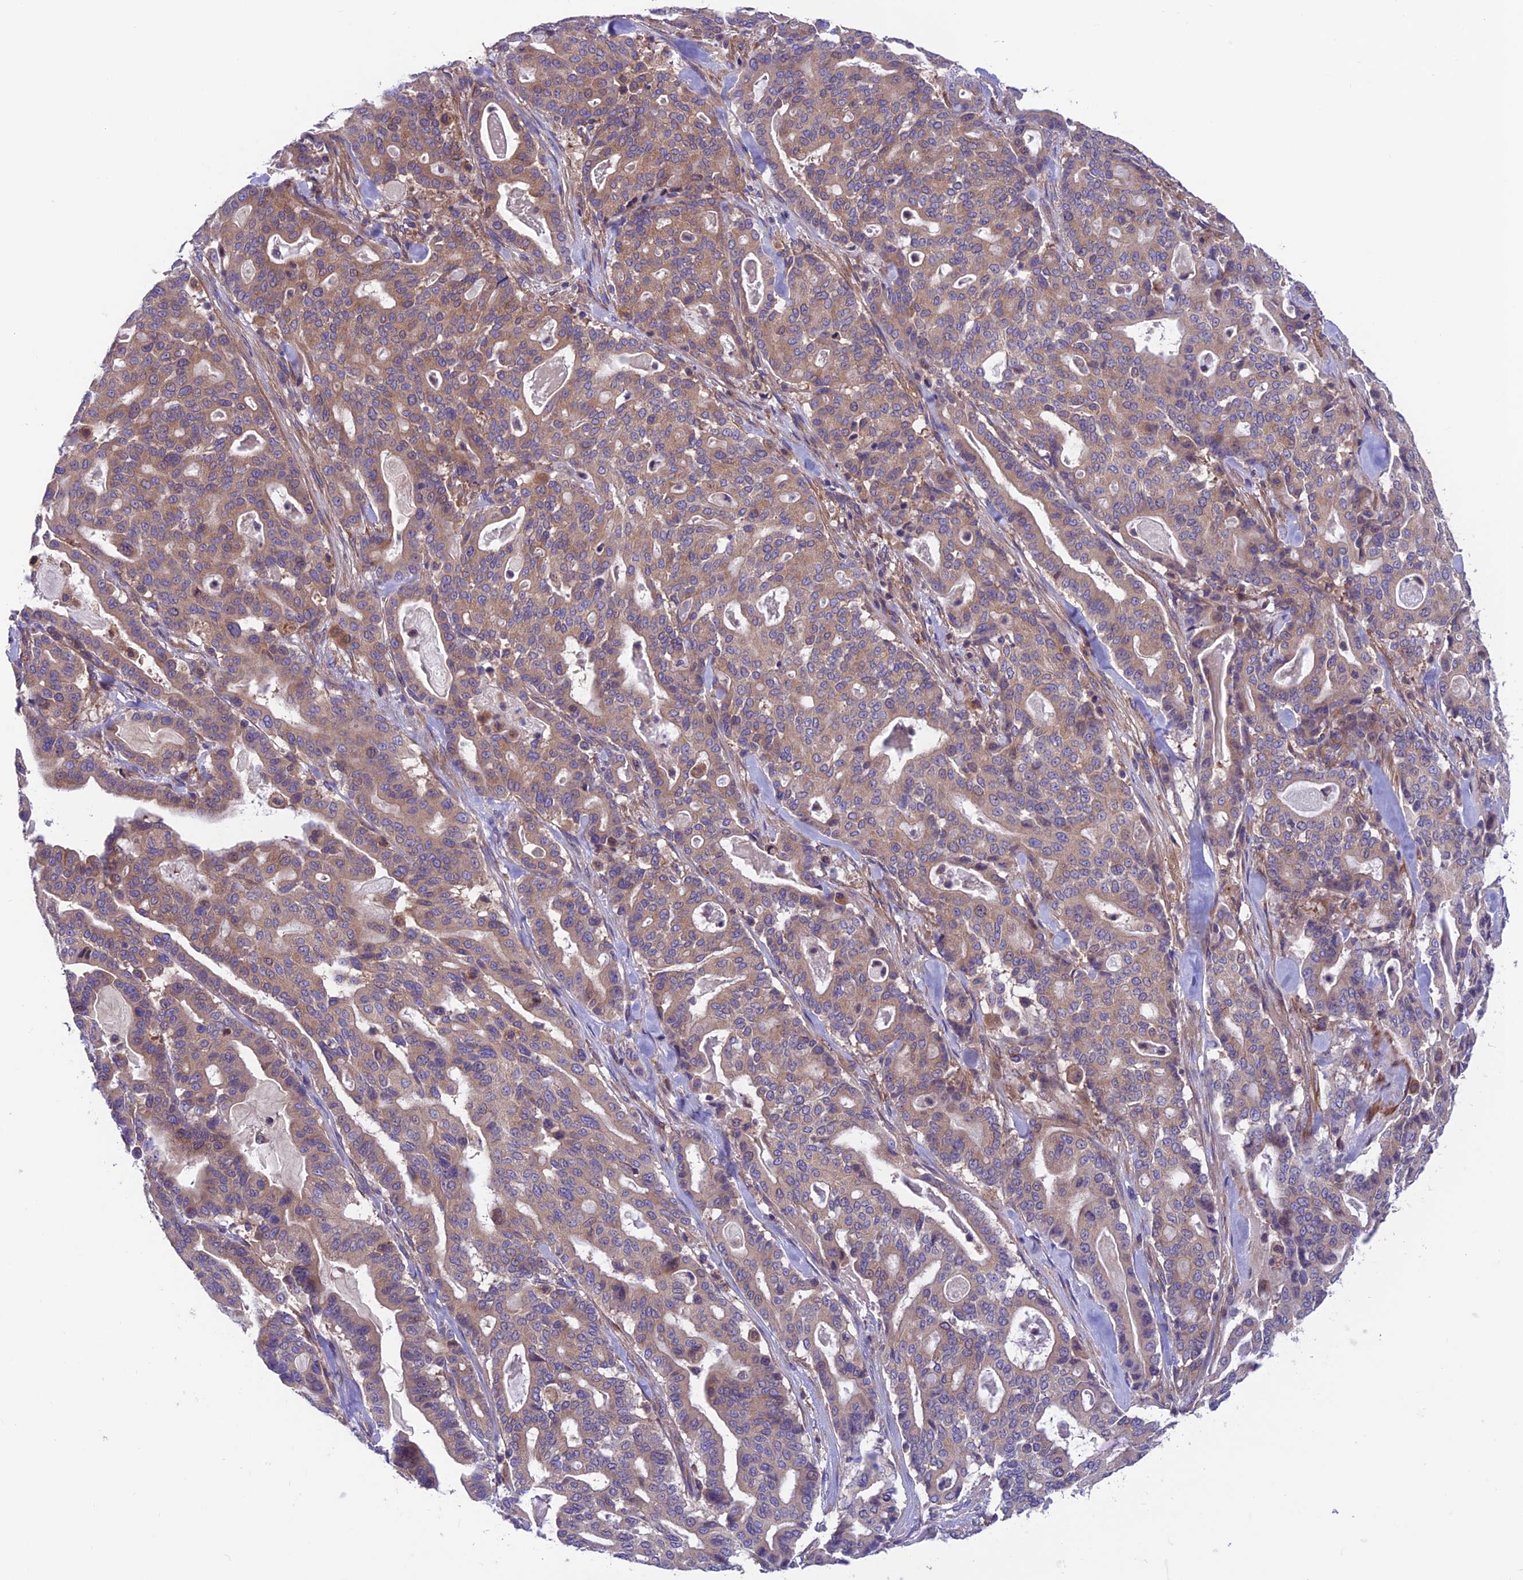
{"staining": {"intensity": "weak", "quantity": "25%-75%", "location": "cytoplasmic/membranous"}, "tissue": "pancreatic cancer", "cell_type": "Tumor cells", "image_type": "cancer", "snomed": [{"axis": "morphology", "description": "Adenocarcinoma, NOS"}, {"axis": "topography", "description": "Pancreas"}], "caption": "Immunohistochemical staining of pancreatic cancer (adenocarcinoma) shows weak cytoplasmic/membranous protein positivity in about 25%-75% of tumor cells.", "gene": "VPS16", "patient": {"sex": "male", "age": 63}}